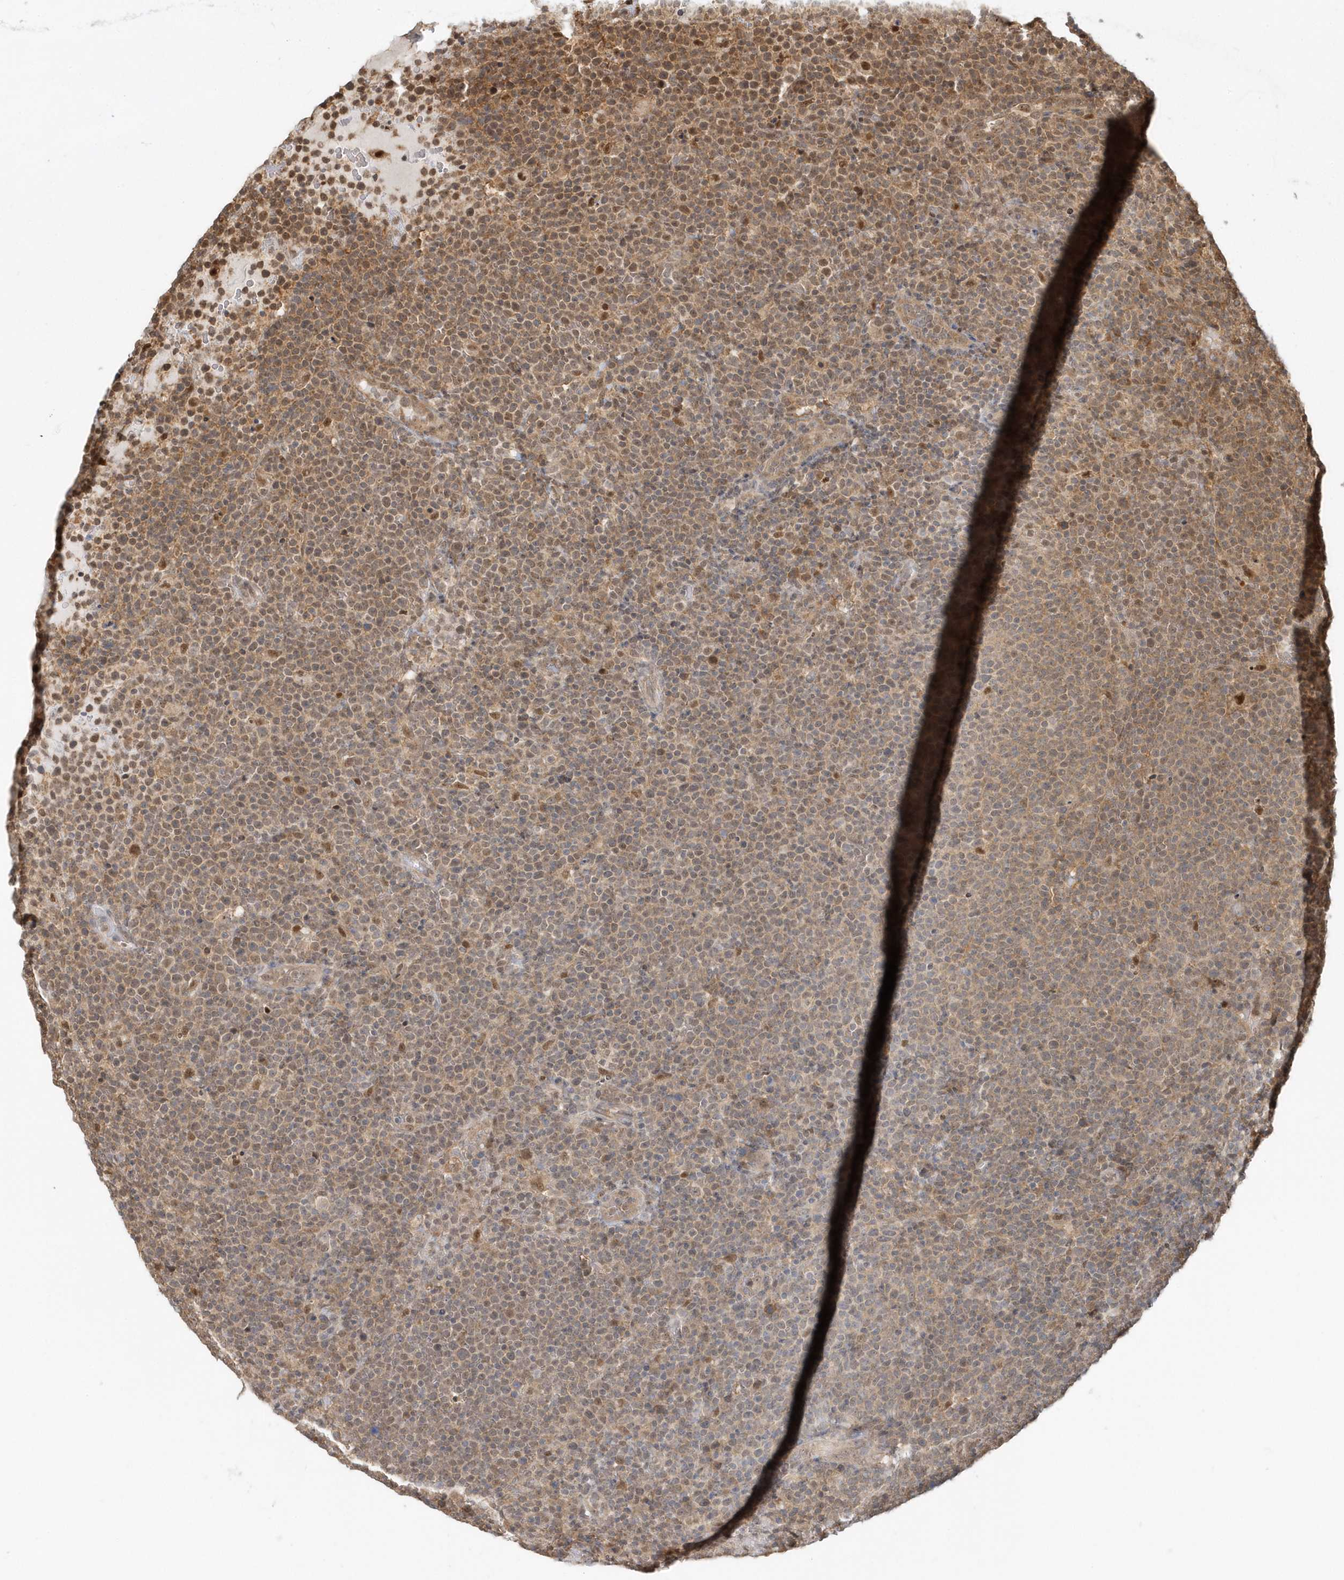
{"staining": {"intensity": "moderate", "quantity": ">75%", "location": "cytoplasmic/membranous"}, "tissue": "lymphoma", "cell_type": "Tumor cells", "image_type": "cancer", "snomed": [{"axis": "morphology", "description": "Malignant lymphoma, non-Hodgkin's type, High grade"}, {"axis": "topography", "description": "Lymph node"}], "caption": "Protein expression analysis of human high-grade malignant lymphoma, non-Hodgkin's type reveals moderate cytoplasmic/membranous positivity in approximately >75% of tumor cells. (brown staining indicates protein expression, while blue staining denotes nuclei).", "gene": "PSMD6", "patient": {"sex": "male", "age": 61}}